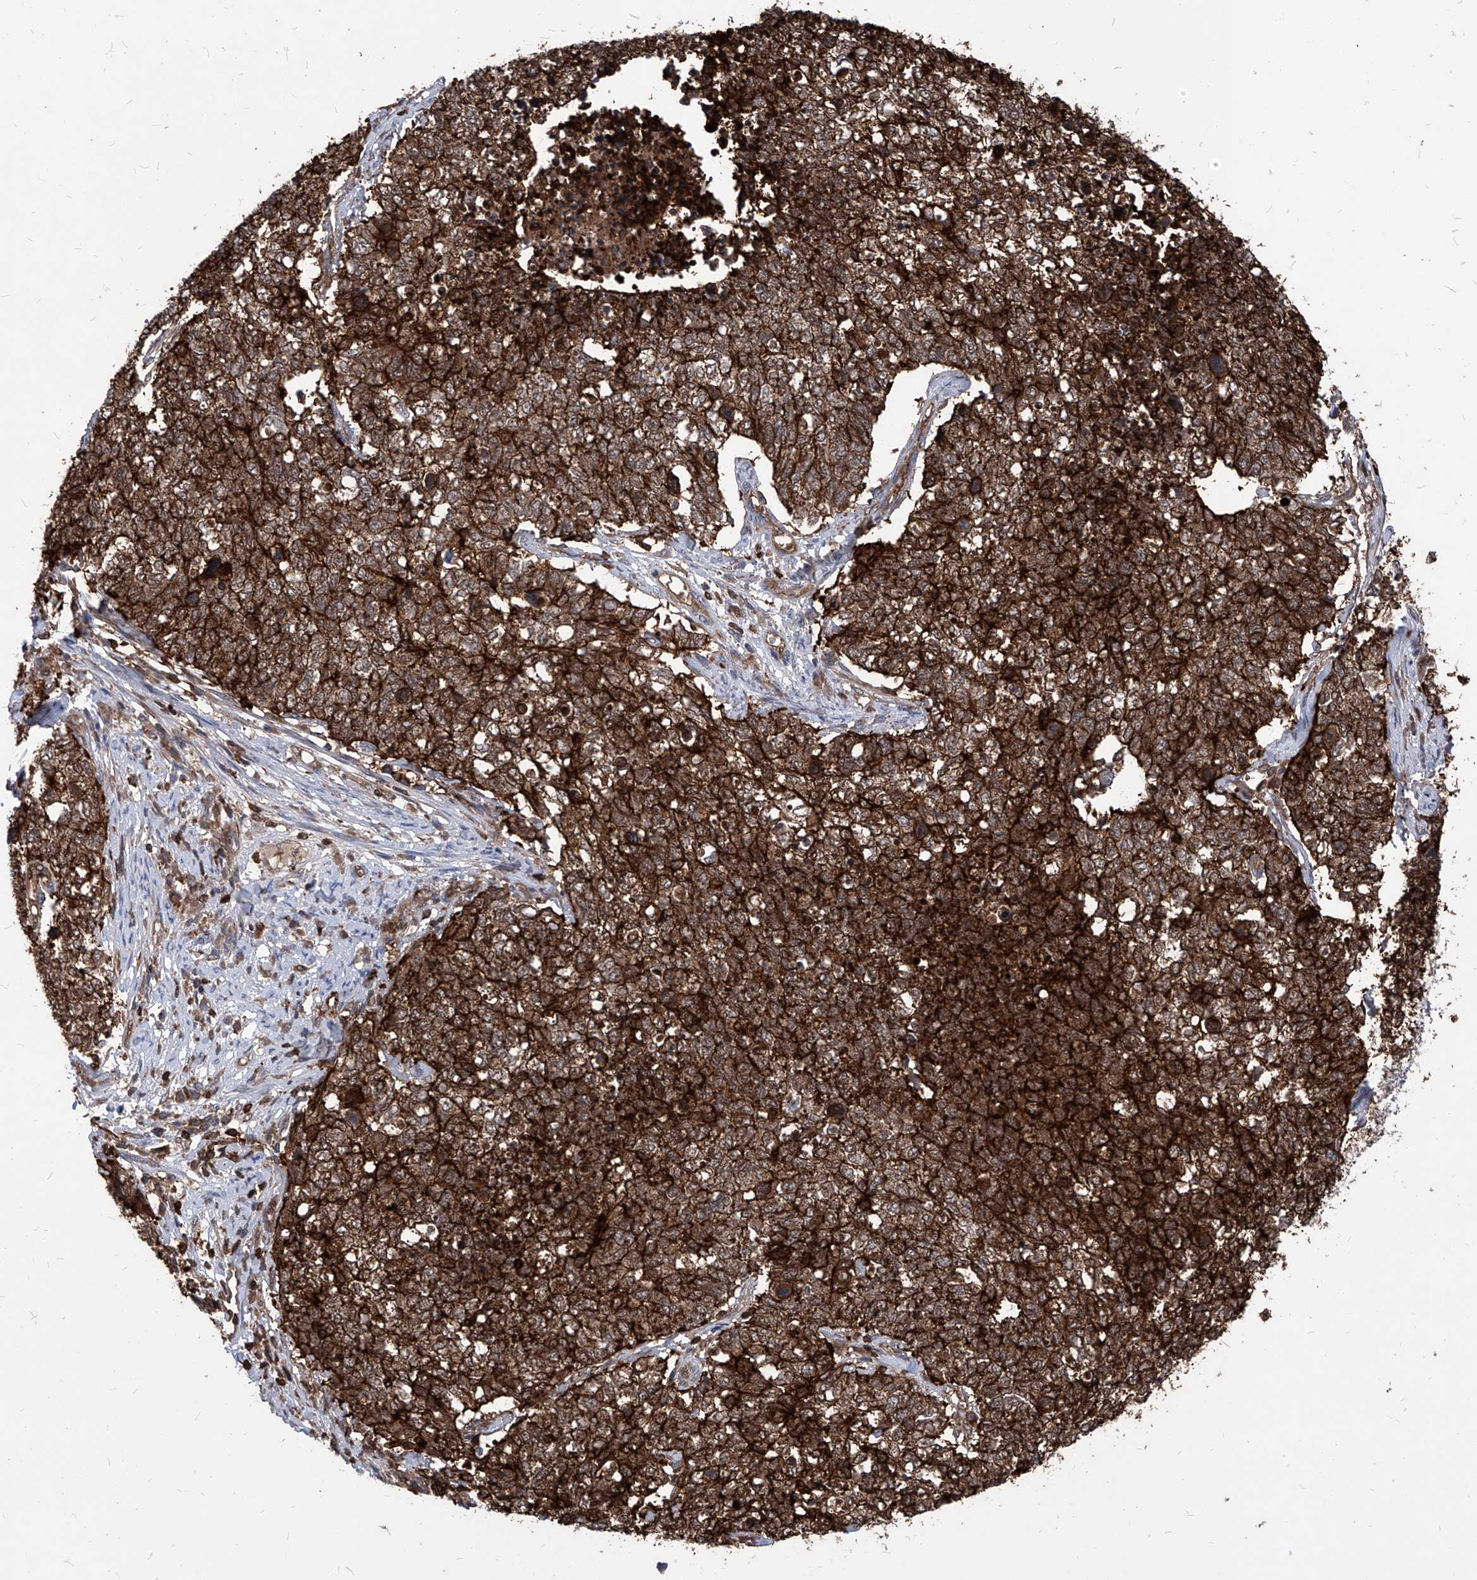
{"staining": {"intensity": "strong", "quantity": ">75%", "location": "cytoplasmic/membranous"}, "tissue": "cervical cancer", "cell_type": "Tumor cells", "image_type": "cancer", "snomed": [{"axis": "morphology", "description": "Squamous cell carcinoma, NOS"}, {"axis": "topography", "description": "Cervix"}], "caption": "DAB immunohistochemical staining of cervical squamous cell carcinoma demonstrates strong cytoplasmic/membranous protein staining in about >75% of tumor cells.", "gene": "ABRACL", "patient": {"sex": "female", "age": 63}}